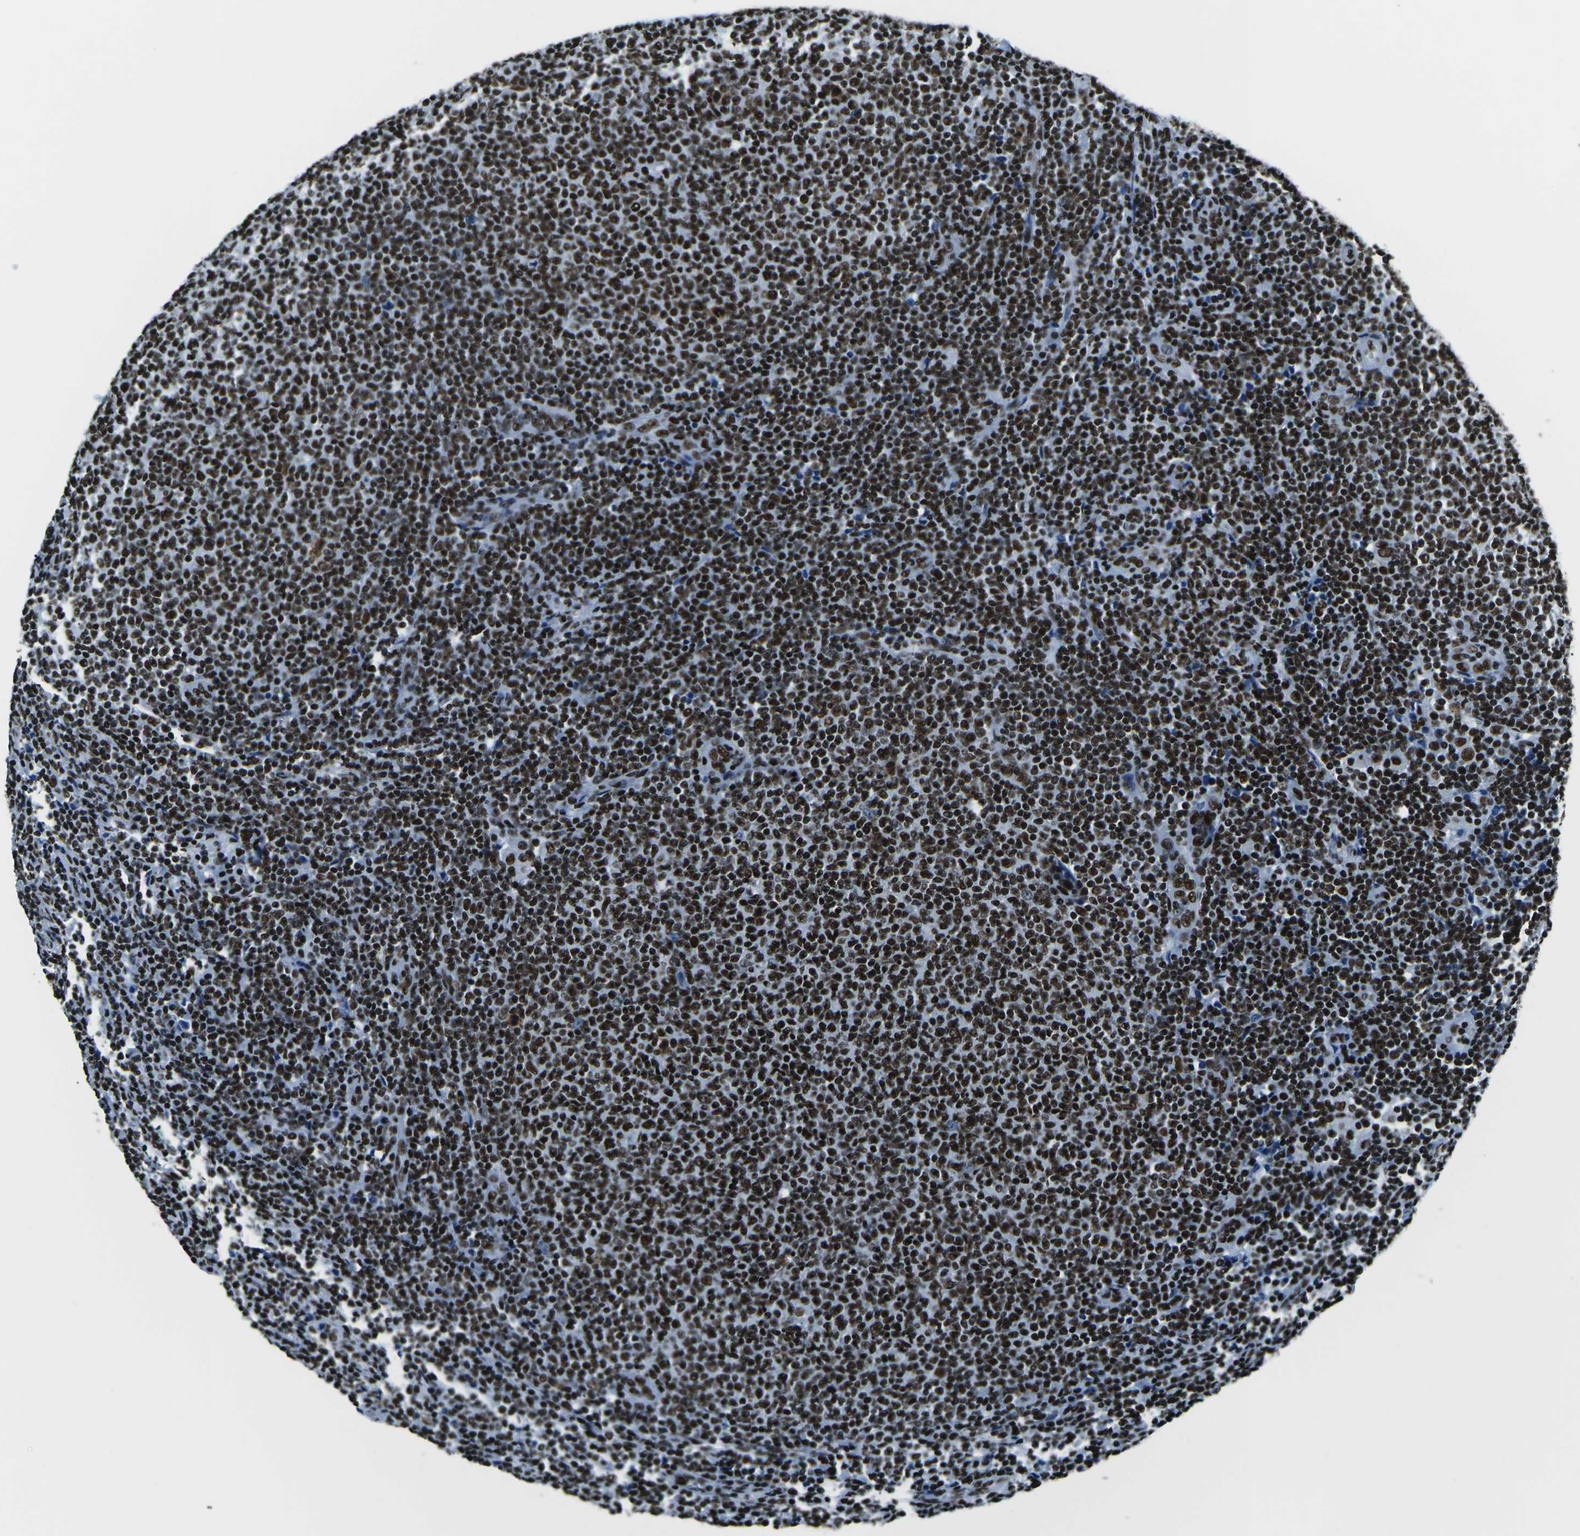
{"staining": {"intensity": "strong", "quantity": ">75%", "location": "nuclear"}, "tissue": "lymphoma", "cell_type": "Tumor cells", "image_type": "cancer", "snomed": [{"axis": "morphology", "description": "Malignant lymphoma, non-Hodgkin's type, Low grade"}, {"axis": "topography", "description": "Lymph node"}], "caption": "The immunohistochemical stain labels strong nuclear staining in tumor cells of lymphoma tissue.", "gene": "HNRNPL", "patient": {"sex": "male", "age": 66}}